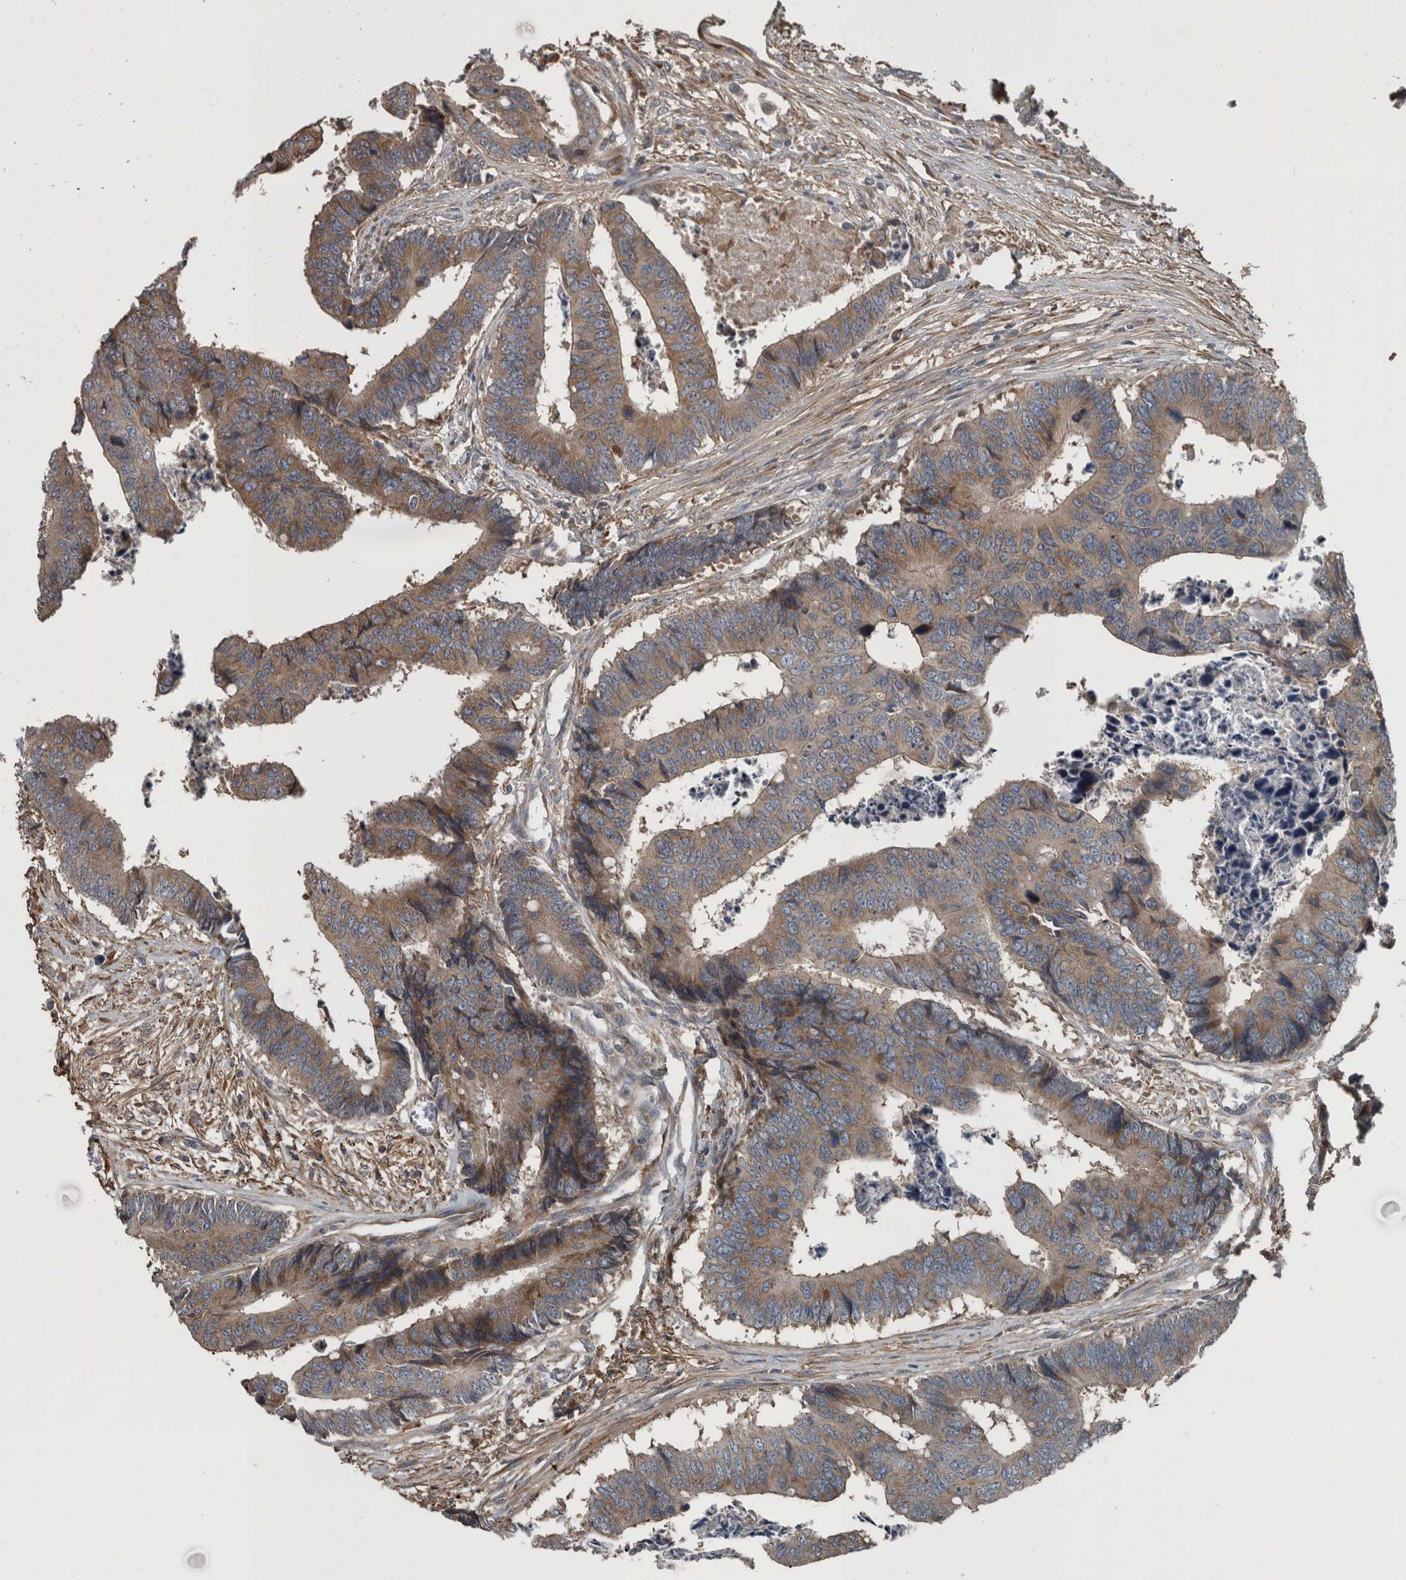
{"staining": {"intensity": "weak", "quantity": ">75%", "location": "cytoplasmic/membranous"}, "tissue": "colorectal cancer", "cell_type": "Tumor cells", "image_type": "cancer", "snomed": [{"axis": "morphology", "description": "Adenocarcinoma, NOS"}, {"axis": "topography", "description": "Rectum"}], "caption": "Immunohistochemistry of colorectal adenocarcinoma shows low levels of weak cytoplasmic/membranous staining in approximately >75% of tumor cells.", "gene": "EXOC8", "patient": {"sex": "male", "age": 84}}